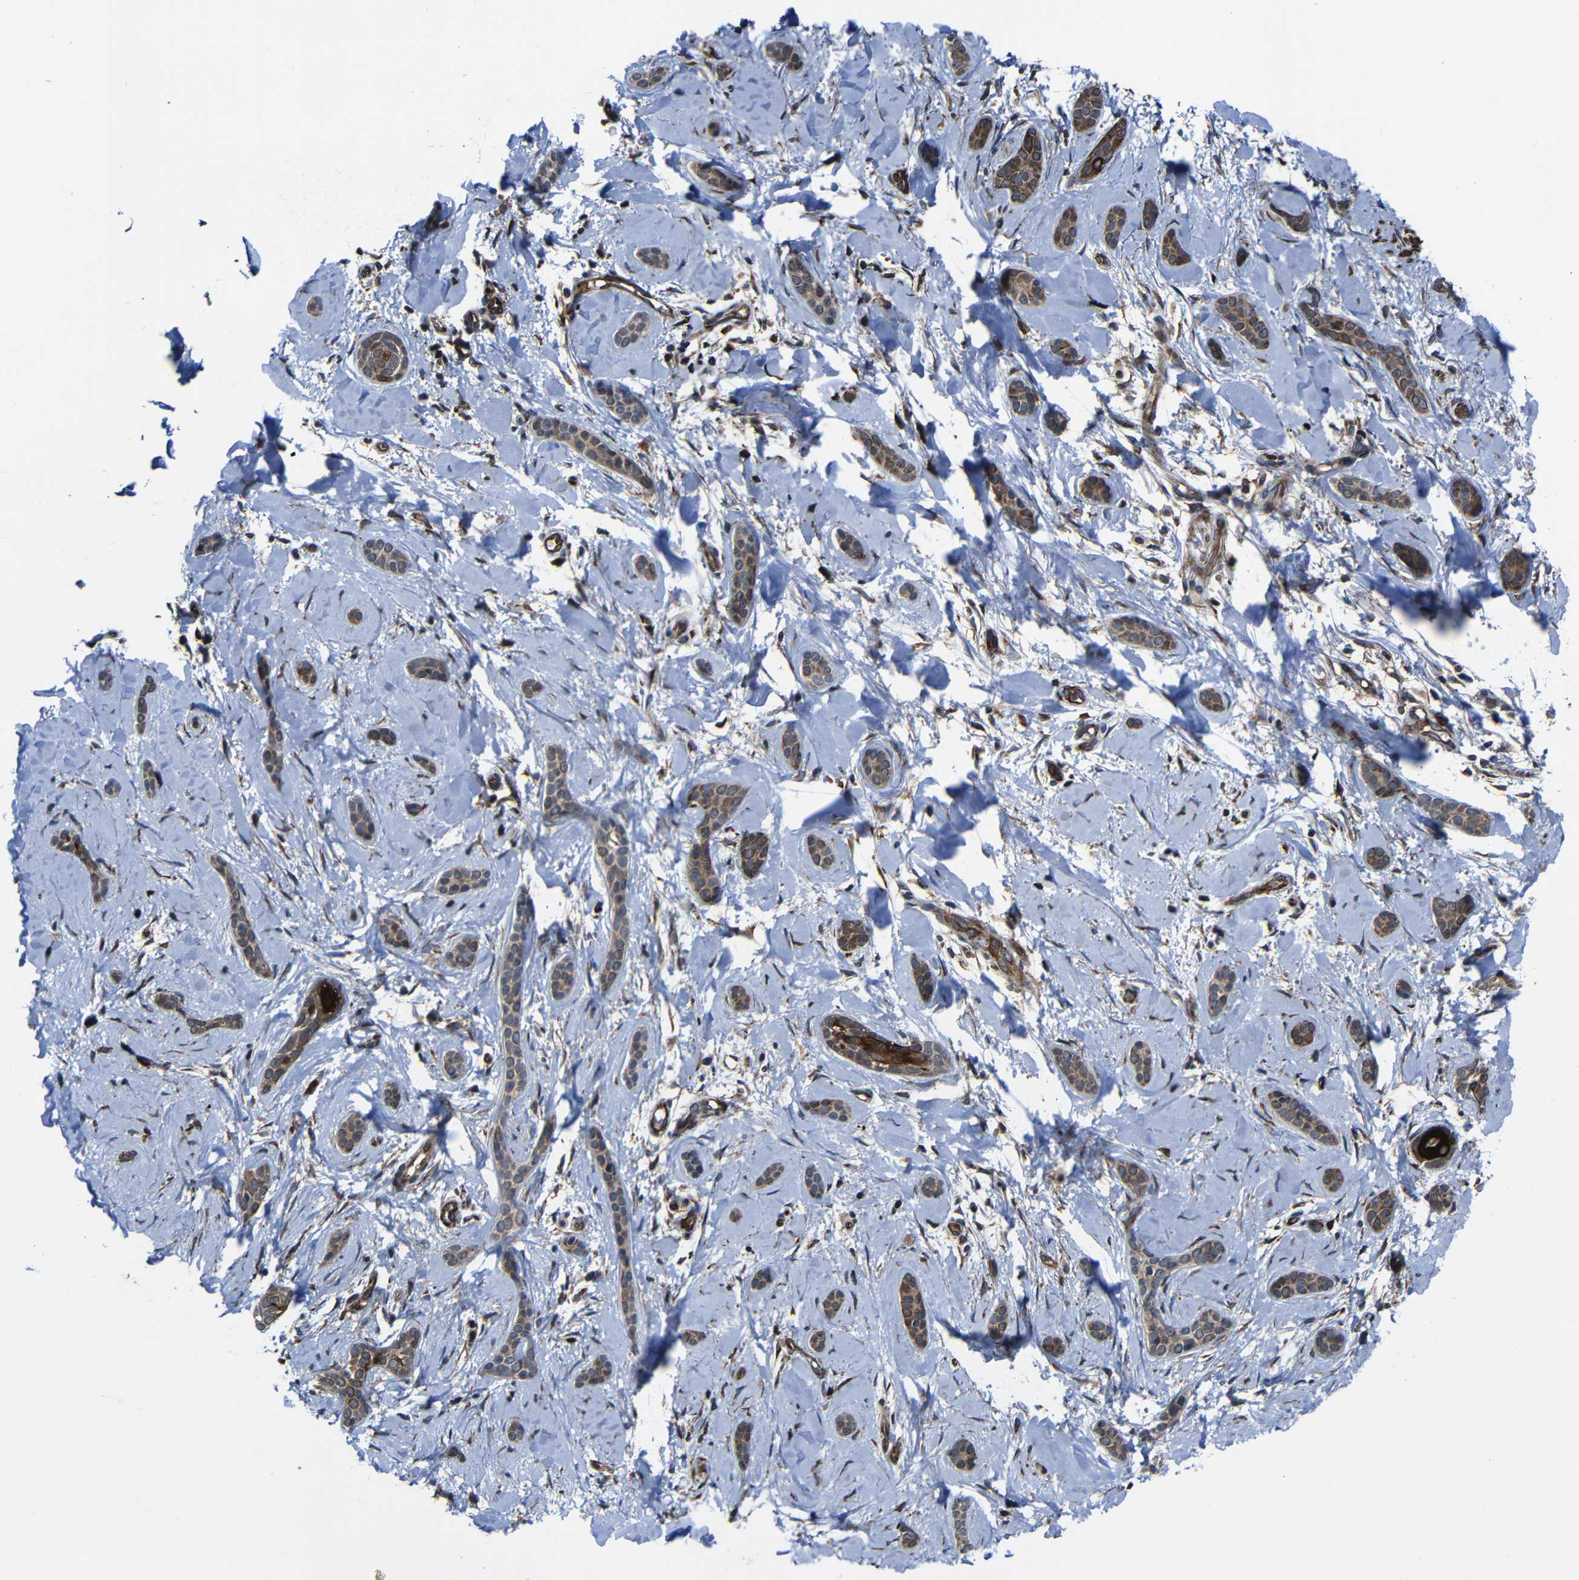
{"staining": {"intensity": "strong", "quantity": "25%-75%", "location": "cytoplasmic/membranous"}, "tissue": "skin cancer", "cell_type": "Tumor cells", "image_type": "cancer", "snomed": [{"axis": "morphology", "description": "Basal cell carcinoma"}, {"axis": "morphology", "description": "Adnexal tumor, benign"}, {"axis": "topography", "description": "Skin"}], "caption": "Human skin basal cell carcinoma stained with a protein marker exhibits strong staining in tumor cells.", "gene": "KIAA0513", "patient": {"sex": "female", "age": 42}}